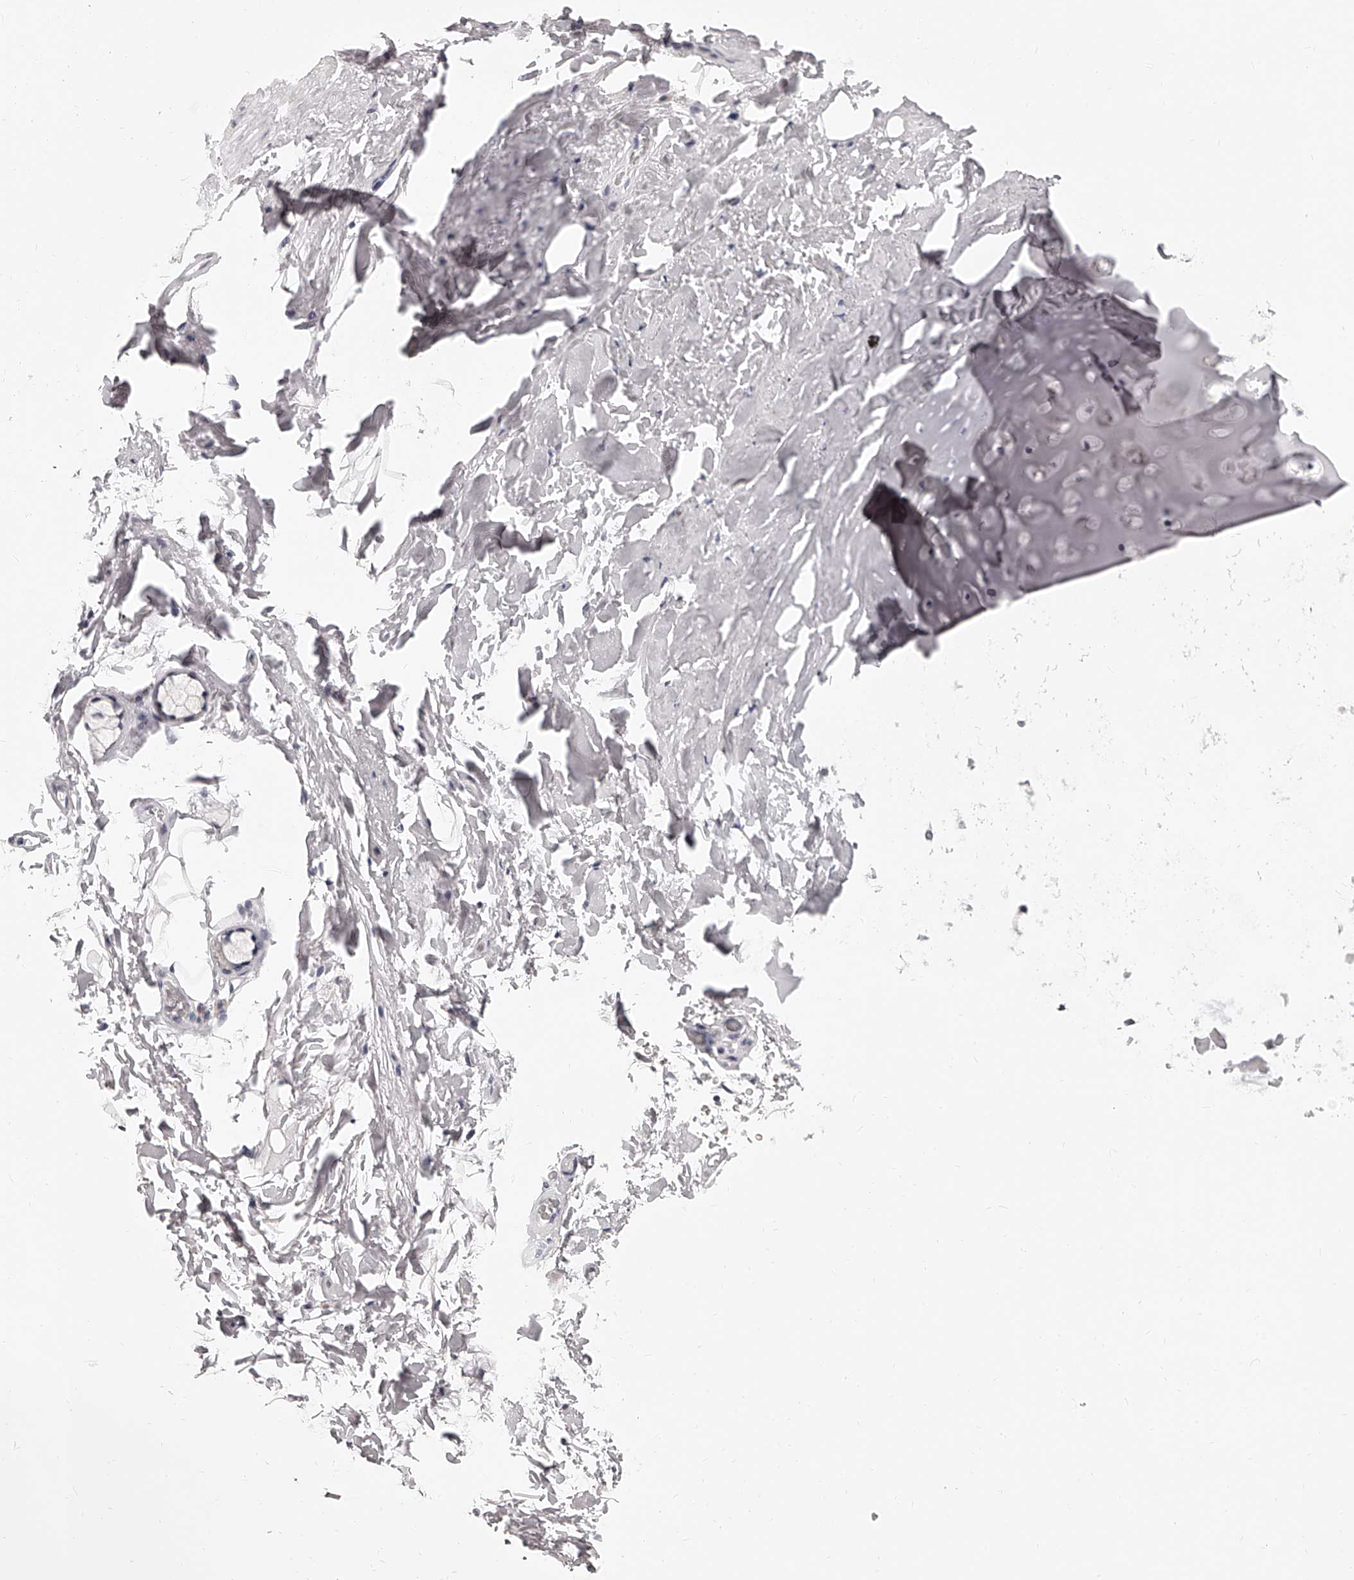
{"staining": {"intensity": "negative", "quantity": "none", "location": "none"}, "tissue": "adipose tissue", "cell_type": "Adipocytes", "image_type": "normal", "snomed": [{"axis": "morphology", "description": "Normal tissue, NOS"}, {"axis": "topography", "description": "Cartilage tissue"}], "caption": "Immunohistochemical staining of unremarkable human adipose tissue exhibits no significant expression in adipocytes. (DAB IHC with hematoxylin counter stain).", "gene": "DMRT1", "patient": {"sex": "female", "age": 63}}